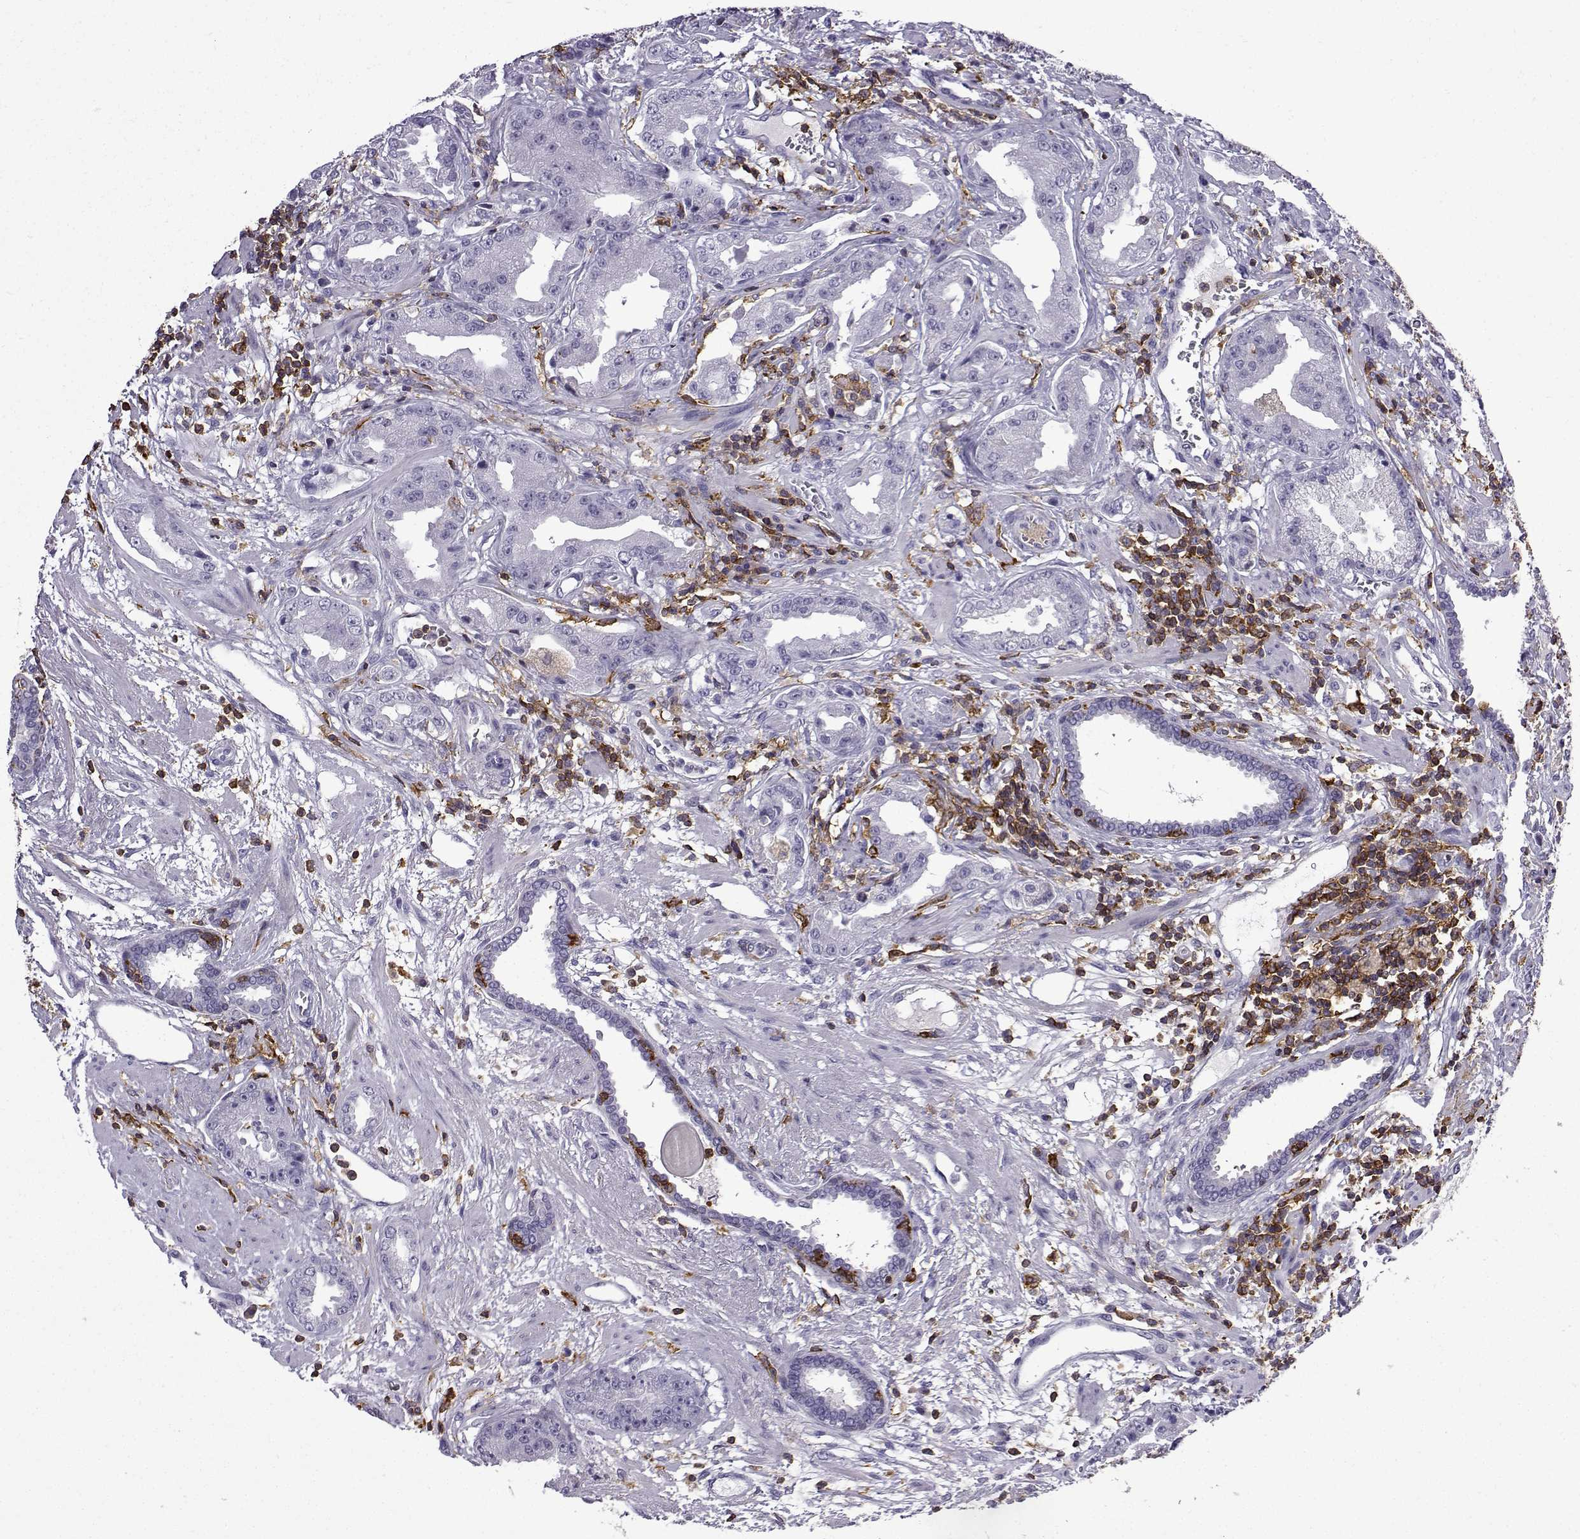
{"staining": {"intensity": "negative", "quantity": "none", "location": "none"}, "tissue": "prostate cancer", "cell_type": "Tumor cells", "image_type": "cancer", "snomed": [{"axis": "morphology", "description": "Adenocarcinoma, Low grade"}, {"axis": "topography", "description": "Prostate"}], "caption": "IHC photomicrograph of prostate low-grade adenocarcinoma stained for a protein (brown), which displays no positivity in tumor cells.", "gene": "DOCK10", "patient": {"sex": "male", "age": 62}}